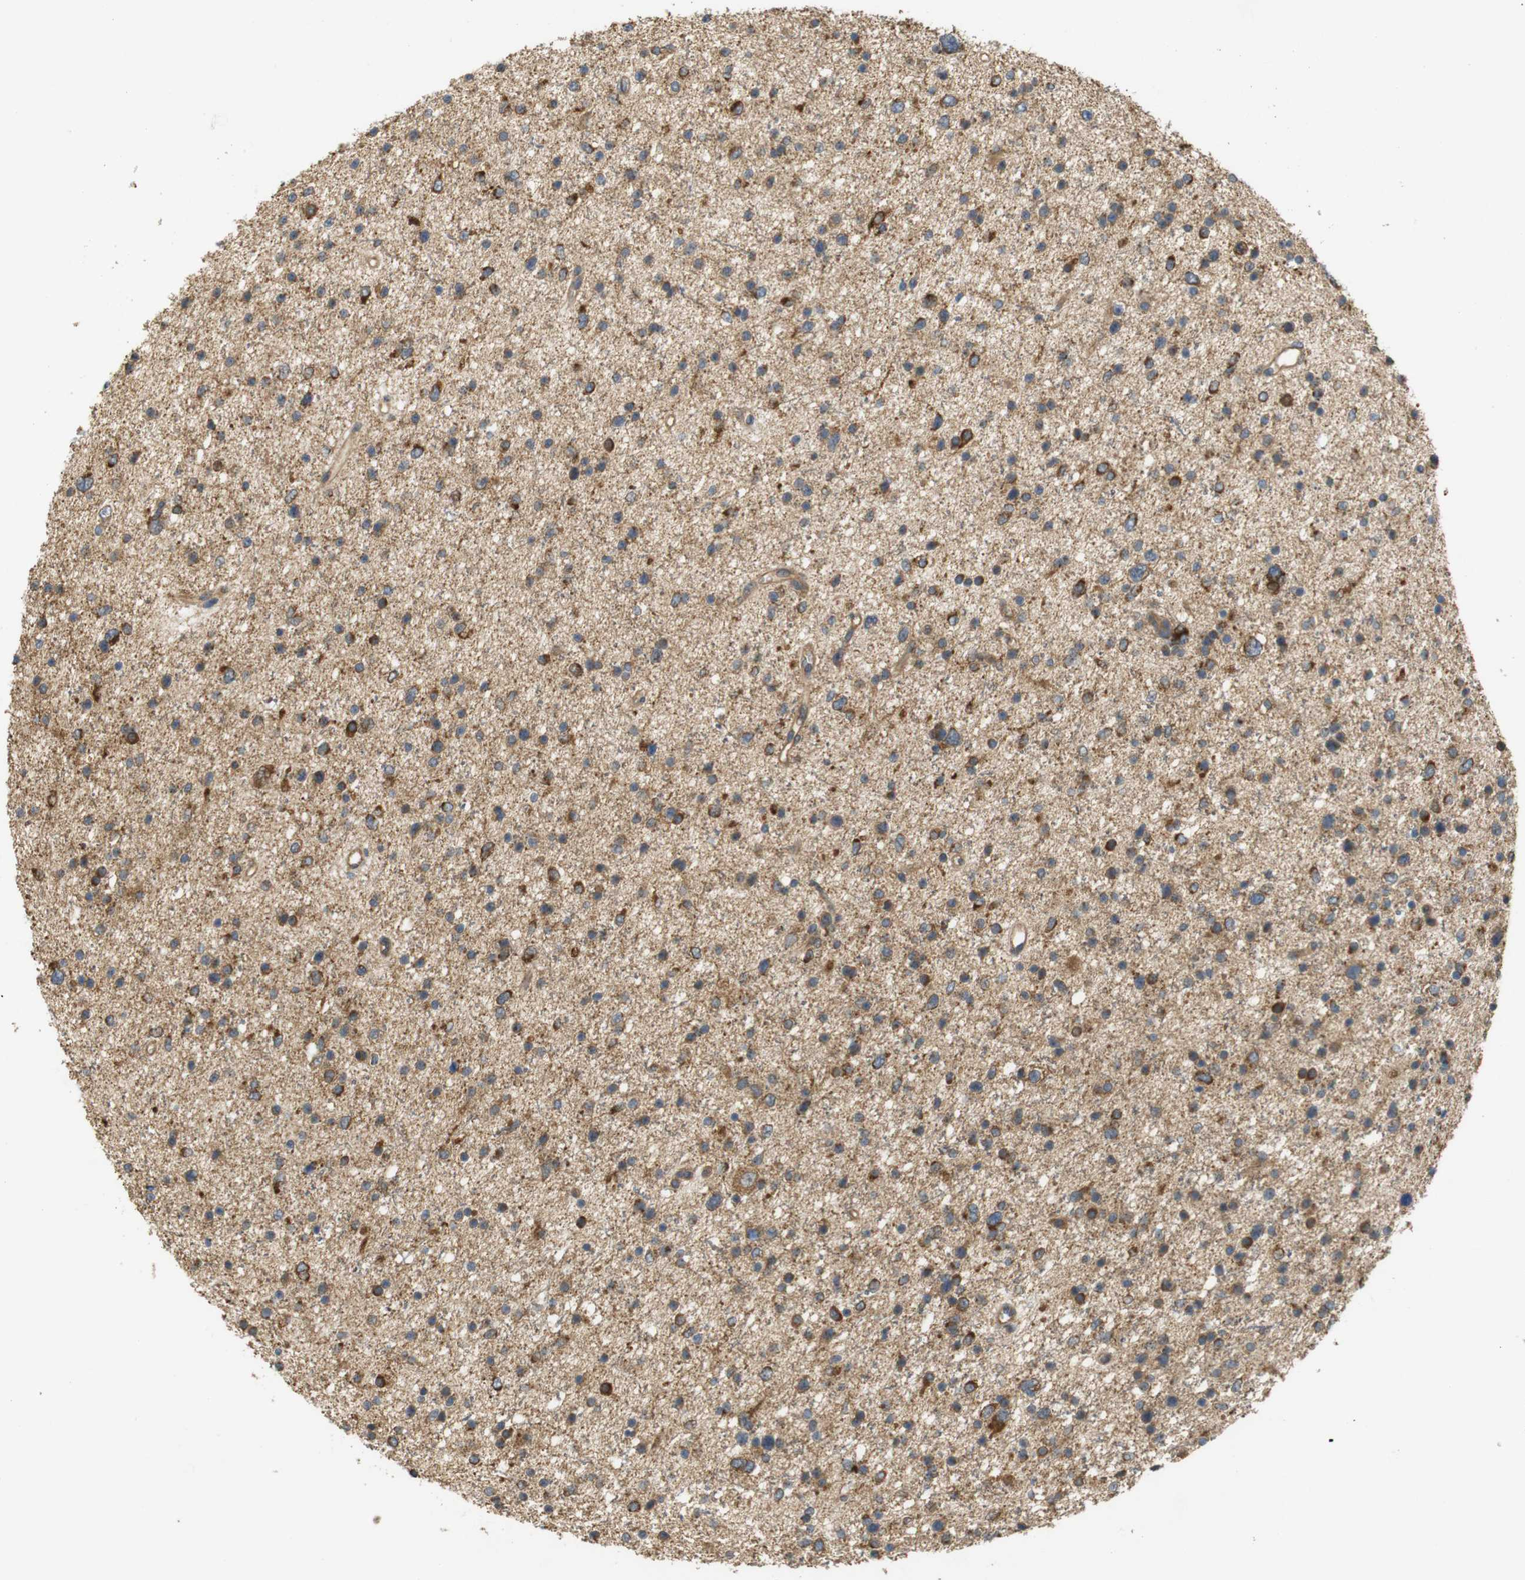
{"staining": {"intensity": "moderate", "quantity": ">75%", "location": "cytoplasmic/membranous"}, "tissue": "glioma", "cell_type": "Tumor cells", "image_type": "cancer", "snomed": [{"axis": "morphology", "description": "Glioma, malignant, Low grade"}, {"axis": "topography", "description": "Brain"}], "caption": "Tumor cells demonstrate moderate cytoplasmic/membranous positivity in approximately >75% of cells in malignant low-grade glioma.", "gene": "KSR1", "patient": {"sex": "female", "age": 37}}